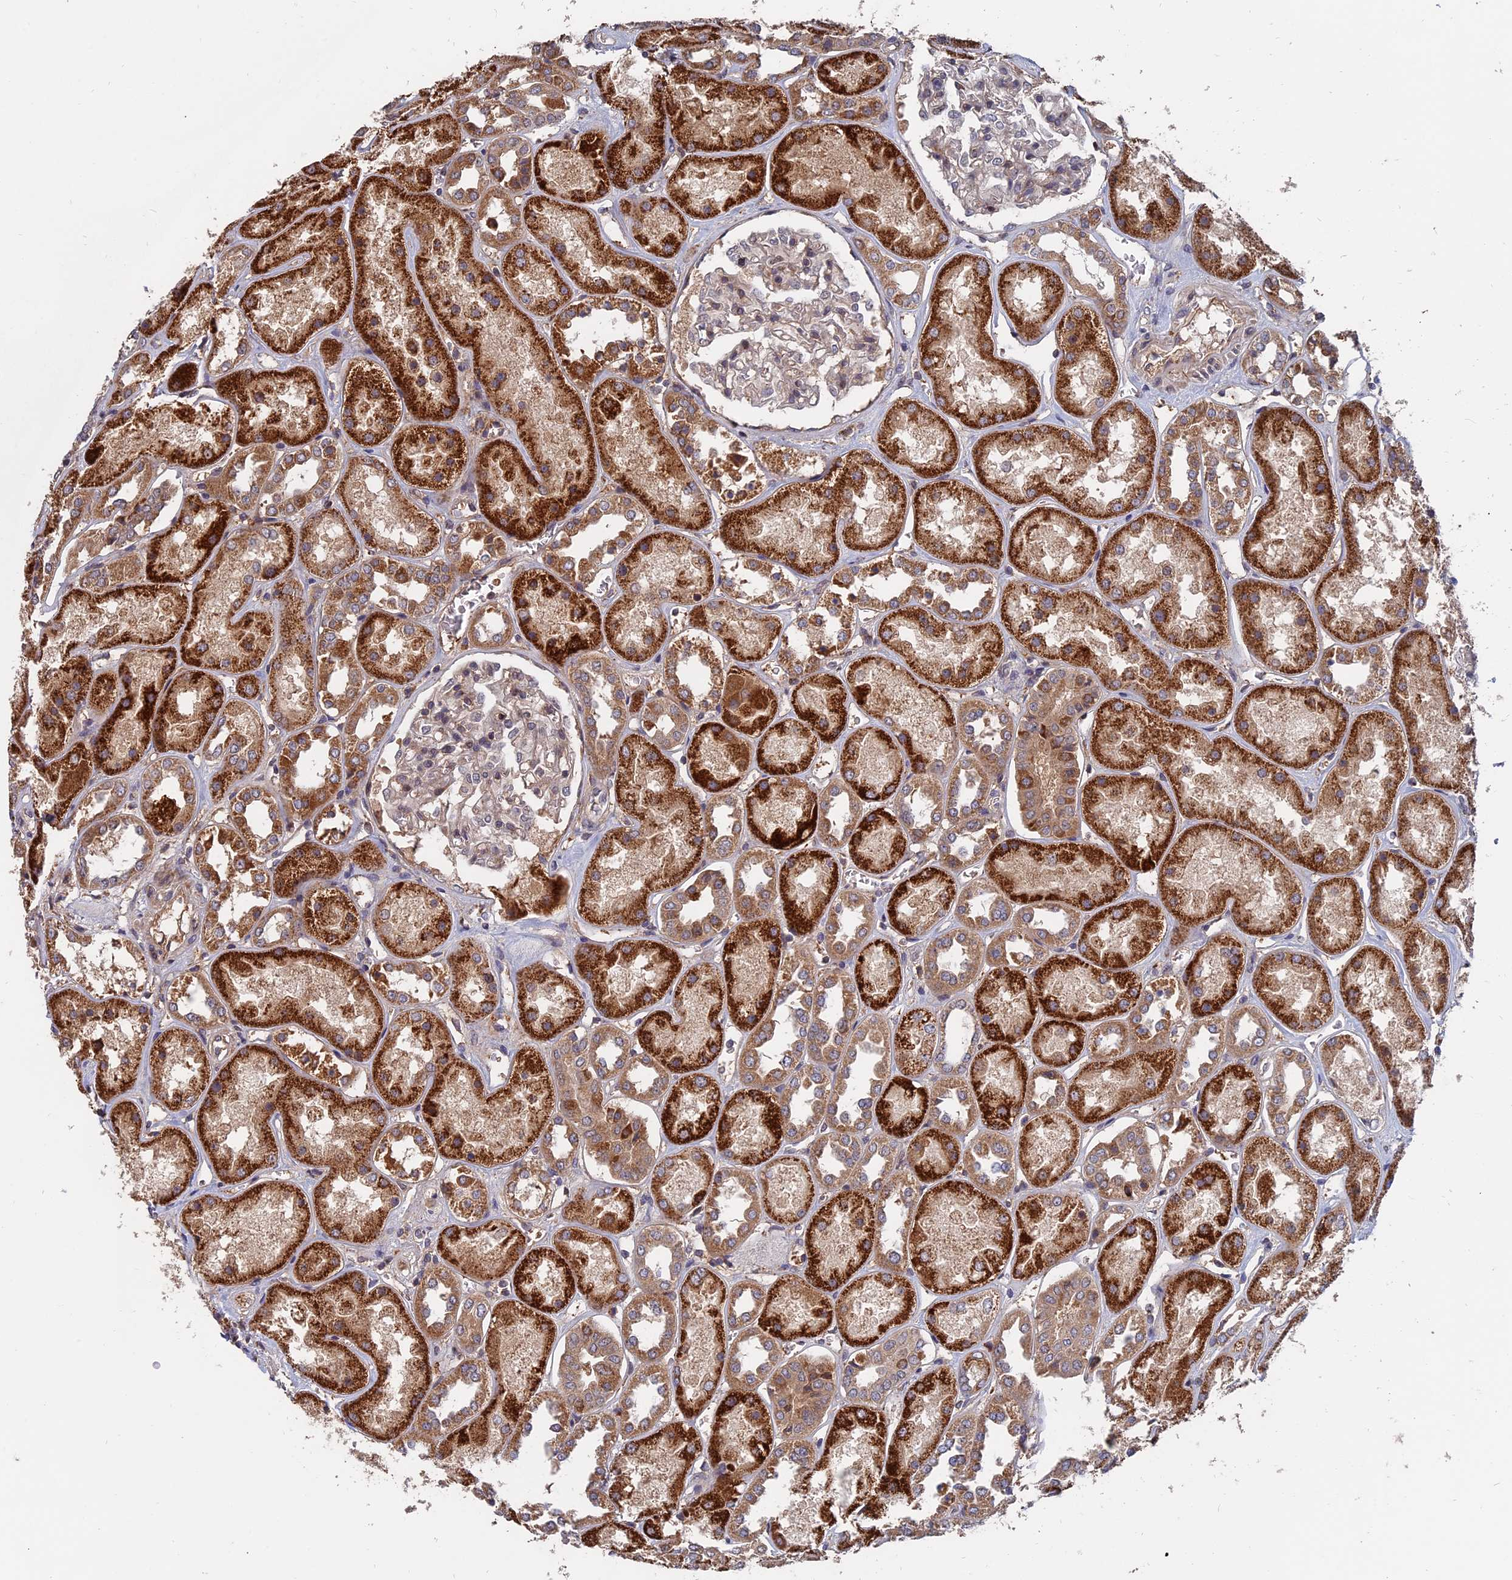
{"staining": {"intensity": "weak", "quantity": "<25%", "location": "cytoplasmic/membranous"}, "tissue": "kidney", "cell_type": "Cells in glomeruli", "image_type": "normal", "snomed": [{"axis": "morphology", "description": "Normal tissue, NOS"}, {"axis": "topography", "description": "Kidney"}], "caption": "Kidney was stained to show a protein in brown. There is no significant staining in cells in glomeruli. (IHC, brightfield microscopy, high magnification).", "gene": "TRAPPC2L", "patient": {"sex": "male", "age": 70}}